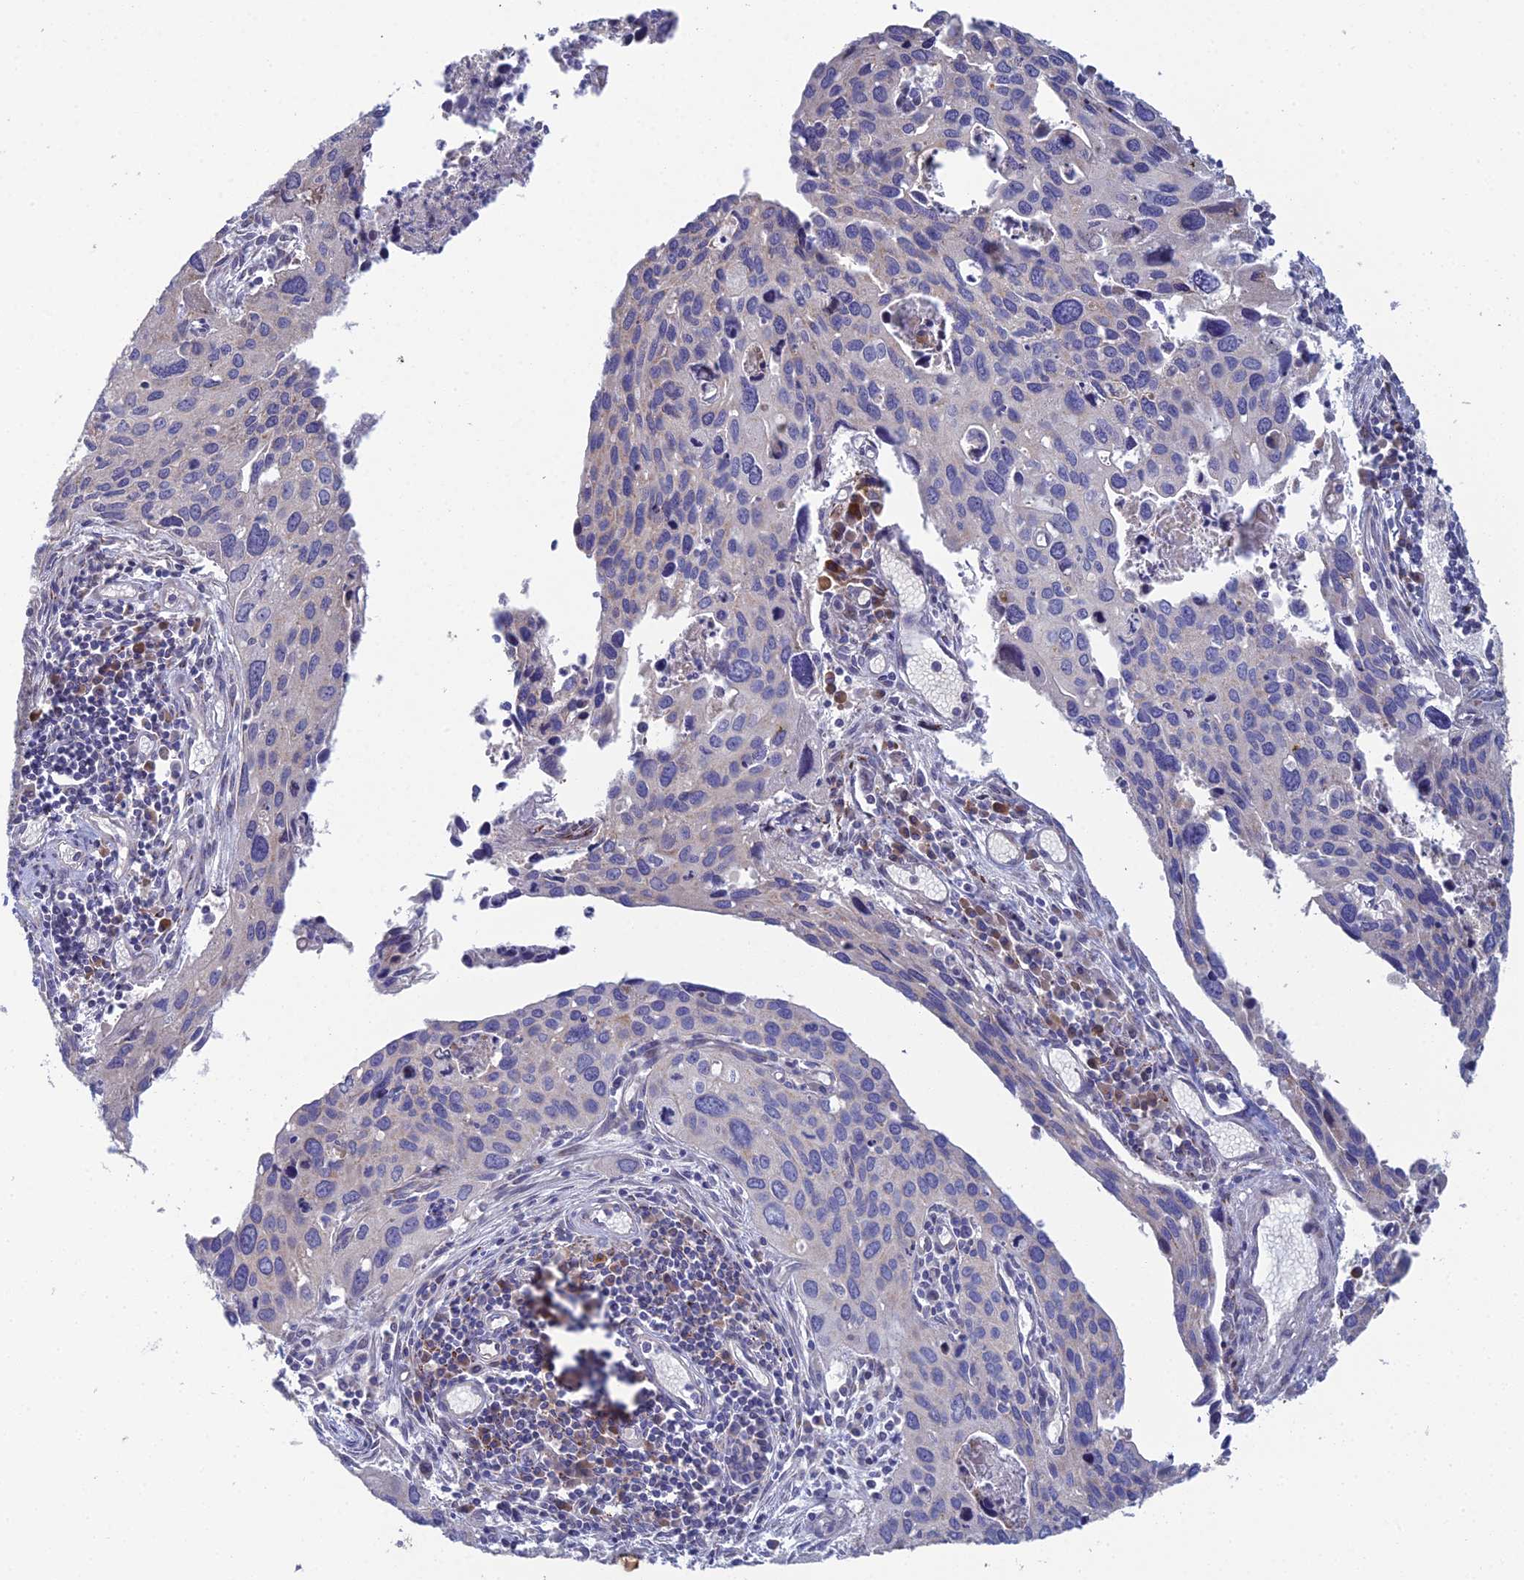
{"staining": {"intensity": "negative", "quantity": "none", "location": "none"}, "tissue": "cervical cancer", "cell_type": "Tumor cells", "image_type": "cancer", "snomed": [{"axis": "morphology", "description": "Squamous cell carcinoma, NOS"}, {"axis": "topography", "description": "Cervix"}], "caption": "Cervical cancer was stained to show a protein in brown. There is no significant positivity in tumor cells. (Immunohistochemistry (ihc), brightfield microscopy, high magnification).", "gene": "ARL16", "patient": {"sex": "female", "age": 55}}